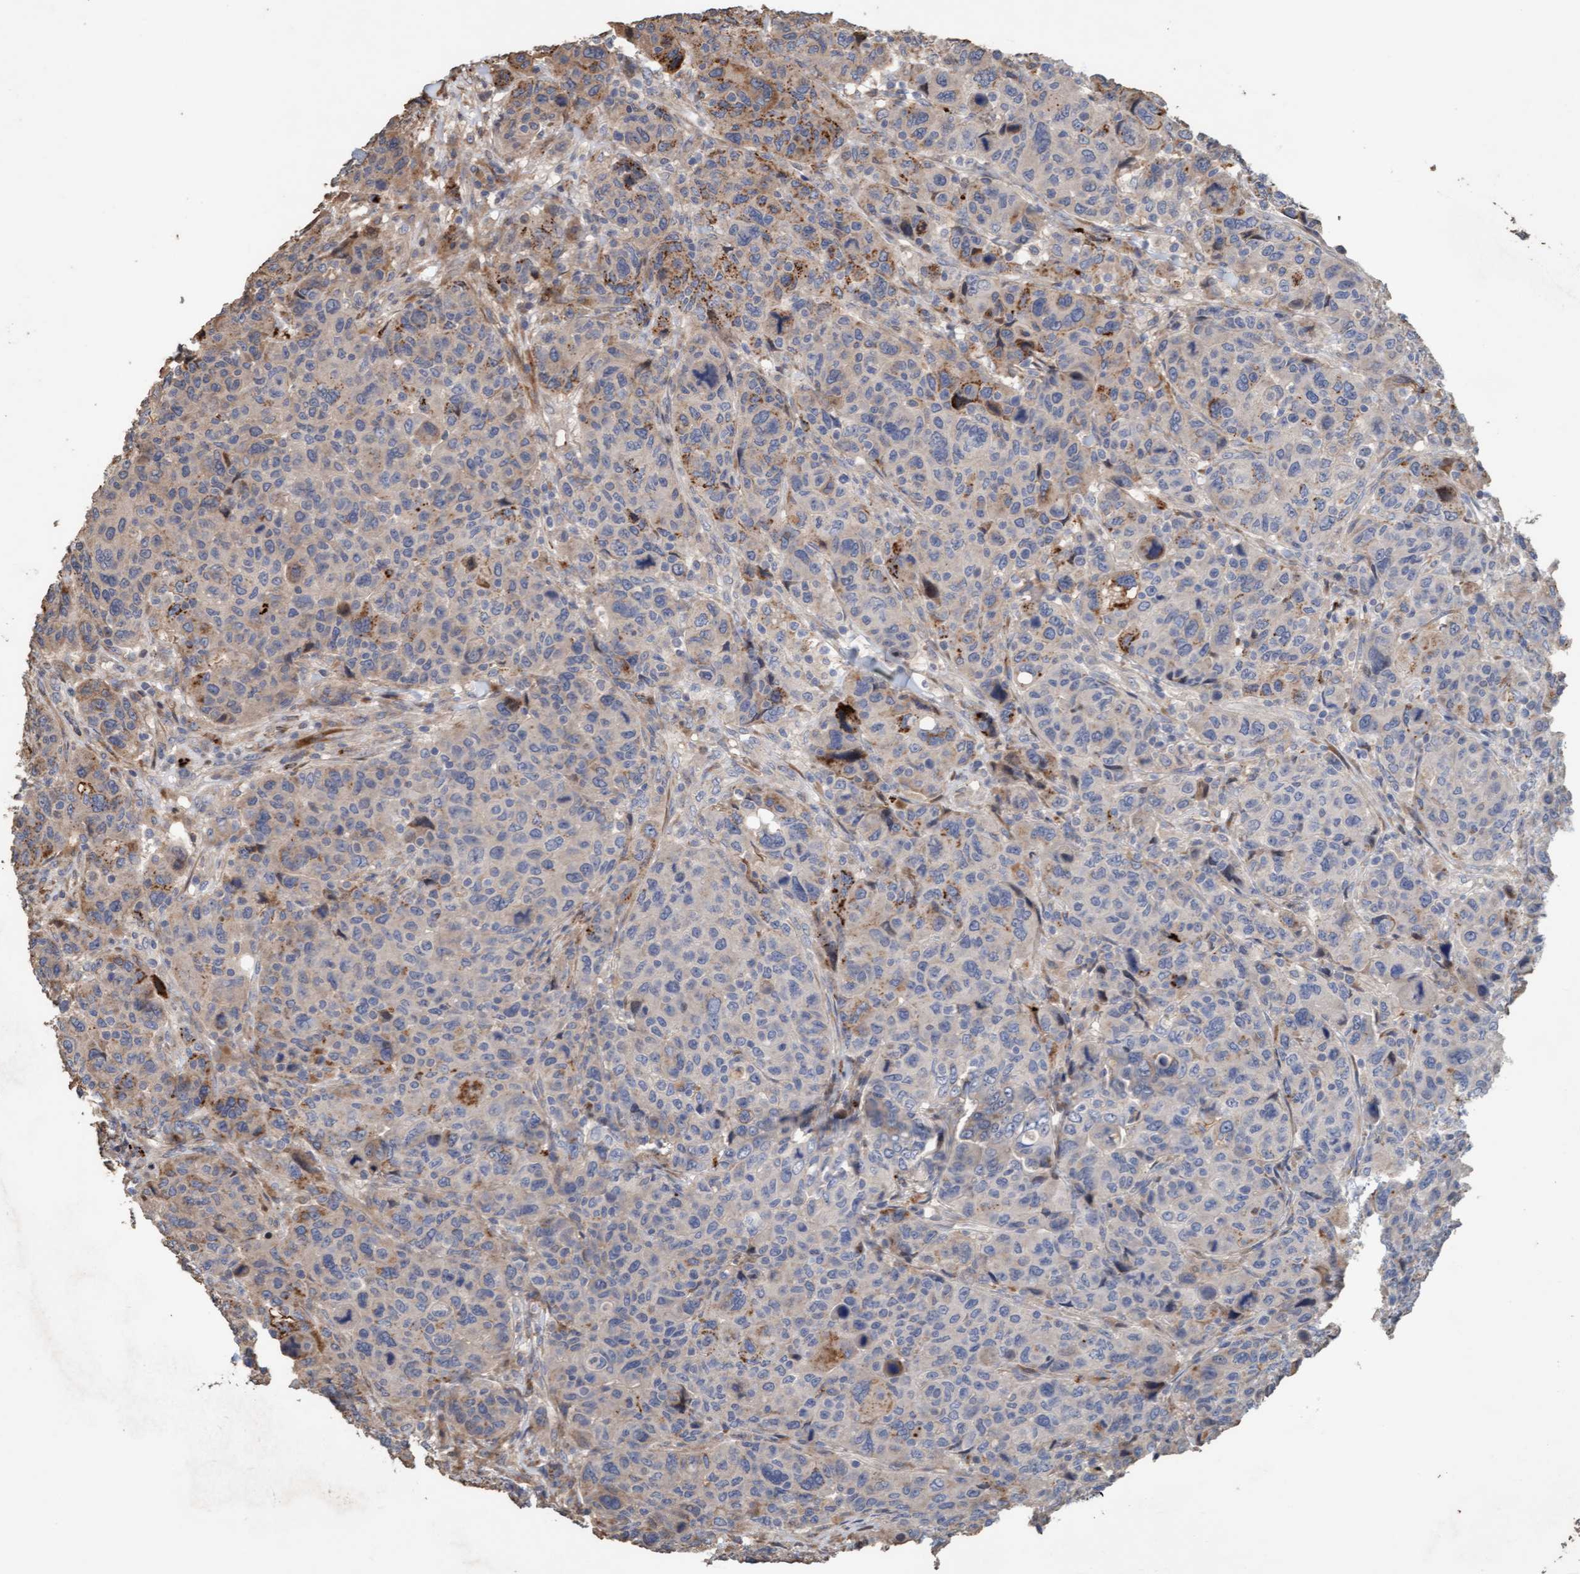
{"staining": {"intensity": "moderate", "quantity": "<25%", "location": "cytoplasmic/membranous"}, "tissue": "breast cancer", "cell_type": "Tumor cells", "image_type": "cancer", "snomed": [{"axis": "morphology", "description": "Duct carcinoma"}, {"axis": "topography", "description": "Breast"}], "caption": "Infiltrating ductal carcinoma (breast) stained for a protein (brown) displays moderate cytoplasmic/membranous positive positivity in about <25% of tumor cells.", "gene": "LONRF1", "patient": {"sex": "female", "age": 37}}